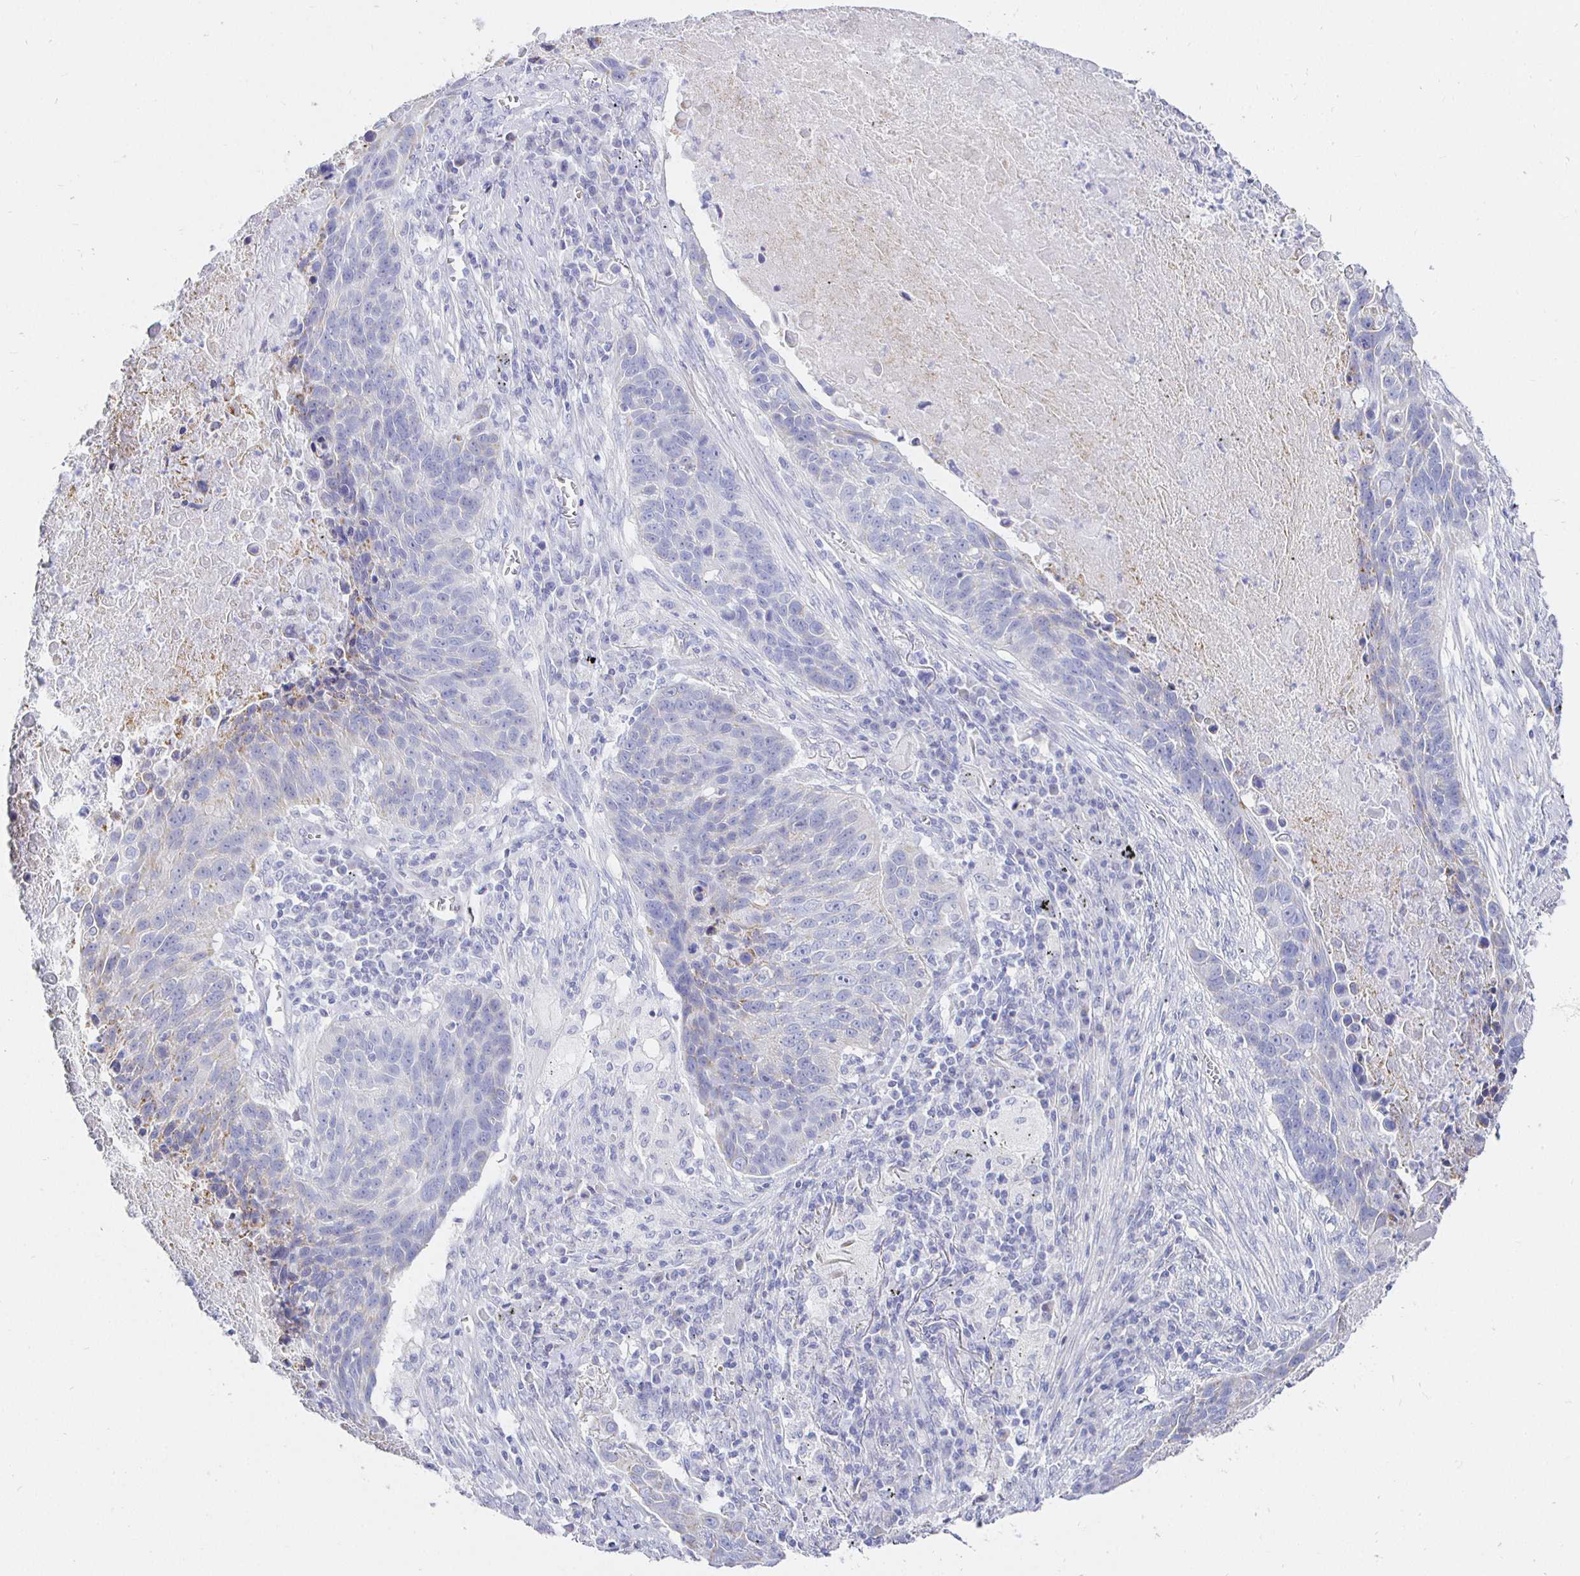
{"staining": {"intensity": "negative", "quantity": "none", "location": "none"}, "tissue": "lung cancer", "cell_type": "Tumor cells", "image_type": "cancer", "snomed": [{"axis": "morphology", "description": "Squamous cell carcinoma, NOS"}, {"axis": "topography", "description": "Lung"}], "caption": "Tumor cells show no significant protein expression in lung cancer (squamous cell carcinoma). (DAB immunohistochemistry, high magnification).", "gene": "CR2", "patient": {"sex": "male", "age": 78}}